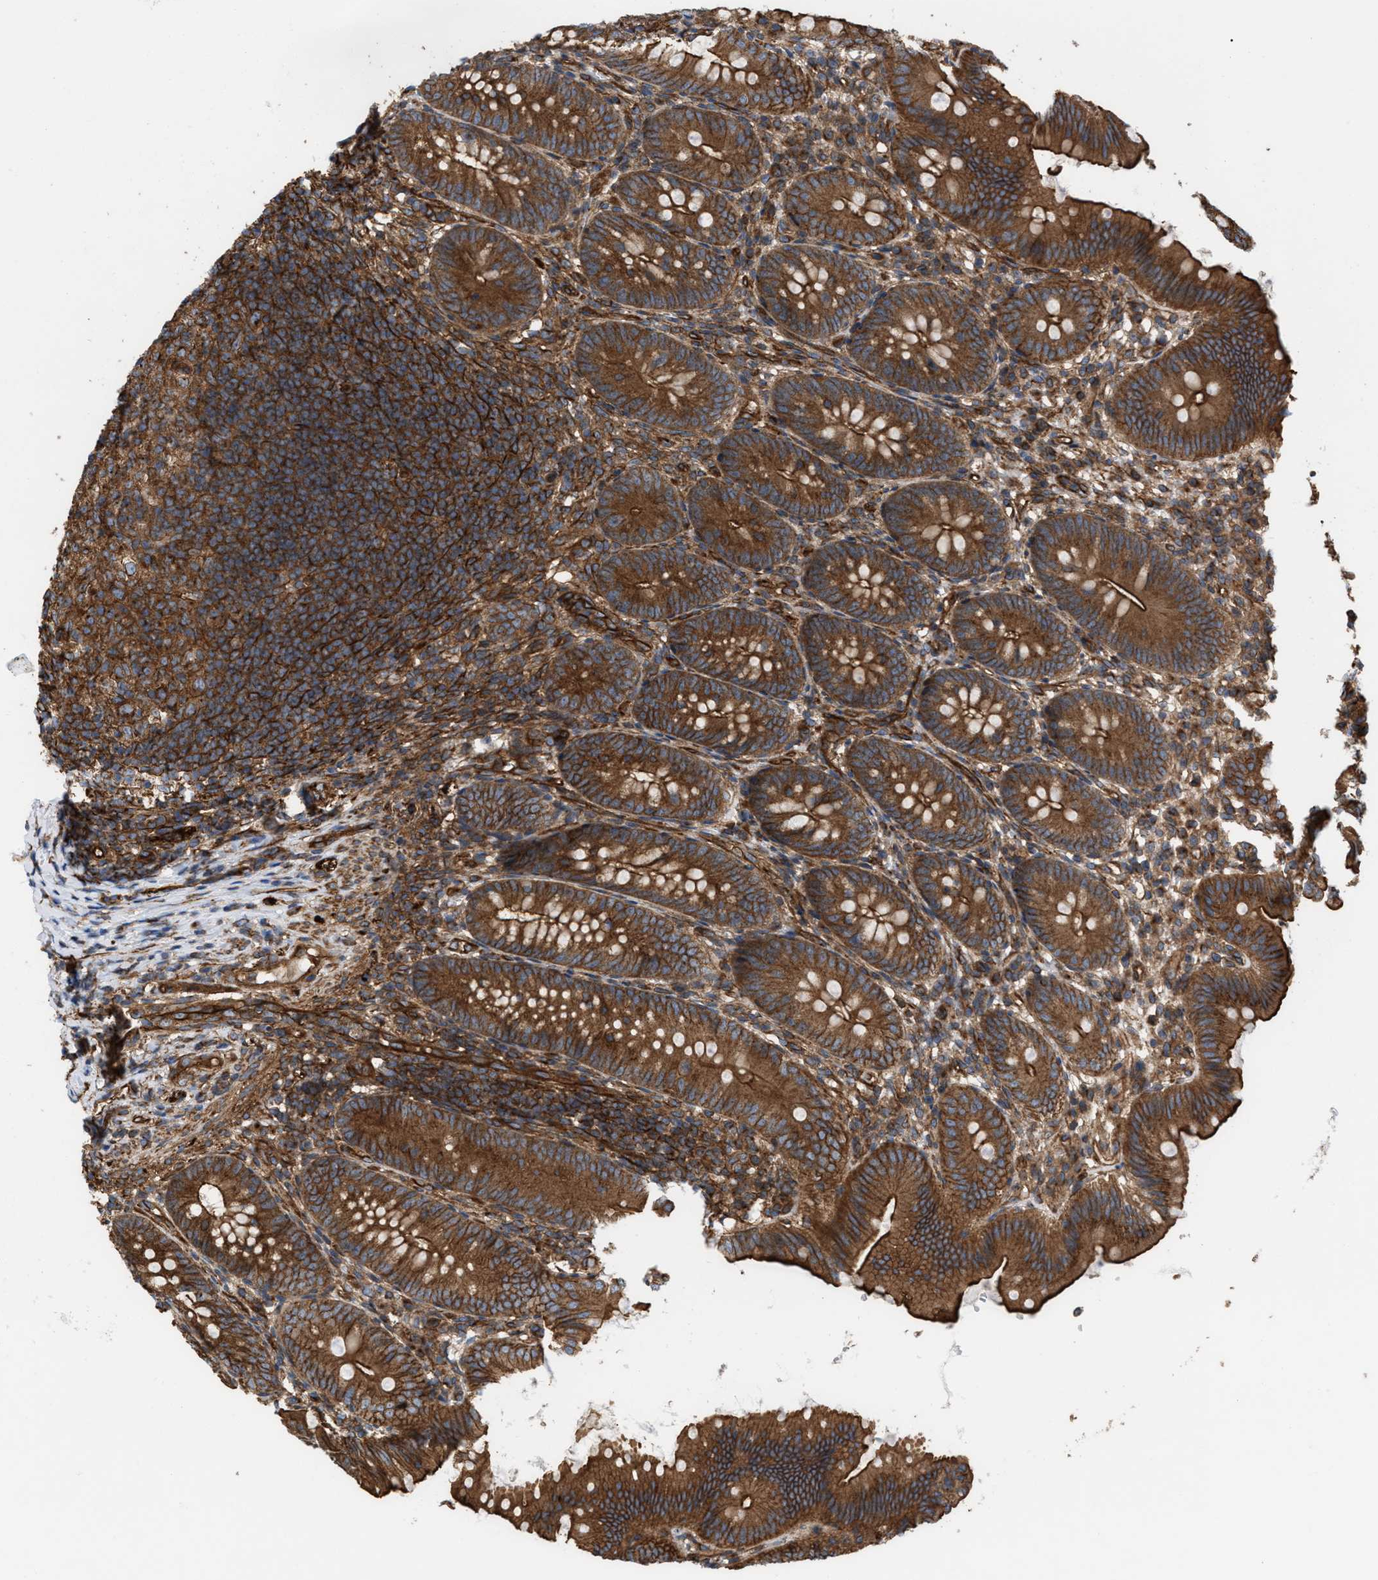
{"staining": {"intensity": "strong", "quantity": ">75%", "location": "cytoplasmic/membranous"}, "tissue": "appendix", "cell_type": "Glandular cells", "image_type": "normal", "snomed": [{"axis": "morphology", "description": "Normal tissue, NOS"}, {"axis": "topography", "description": "Appendix"}], "caption": "A micrograph showing strong cytoplasmic/membranous expression in about >75% of glandular cells in normal appendix, as visualized by brown immunohistochemical staining.", "gene": "EPS15L1", "patient": {"sex": "male", "age": 1}}